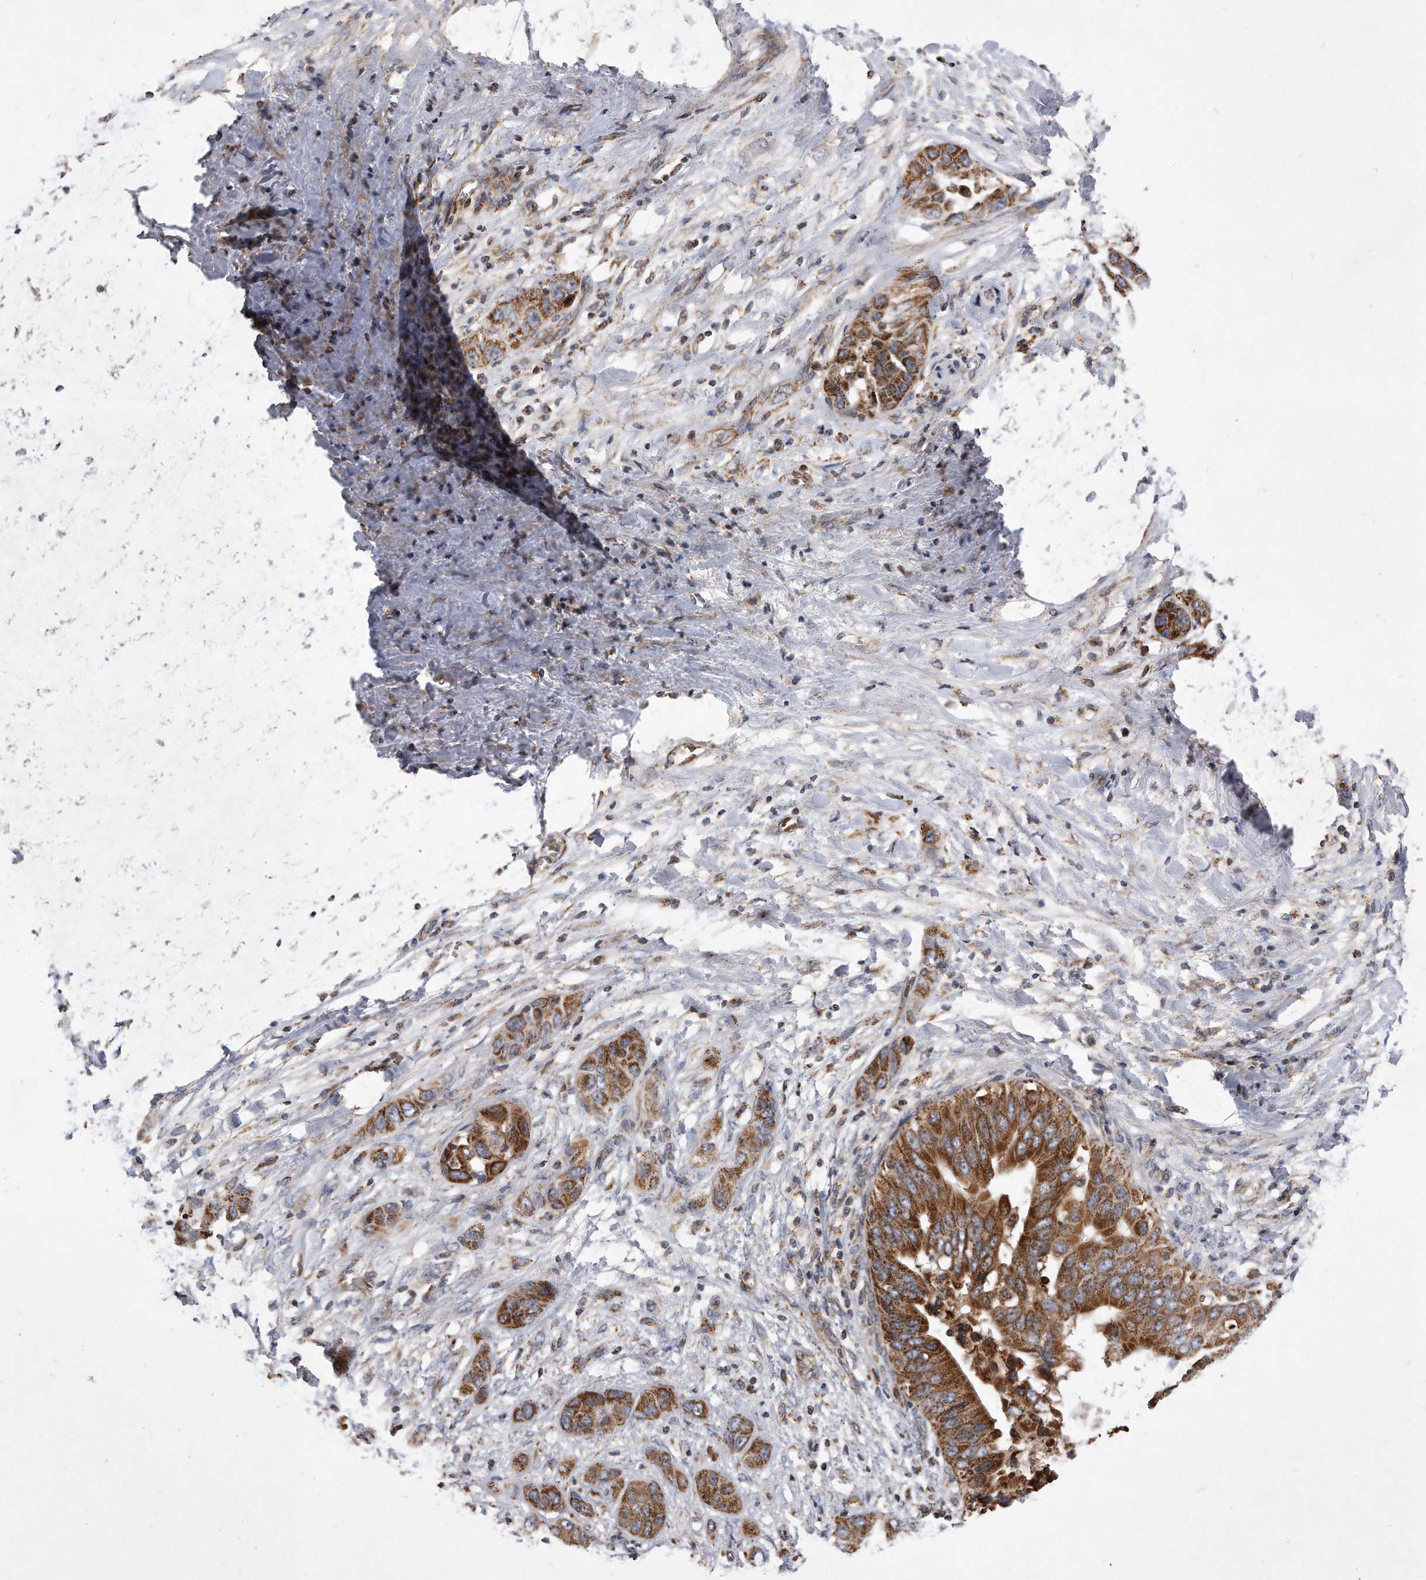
{"staining": {"intensity": "strong", "quantity": ">75%", "location": "cytoplasmic/membranous"}, "tissue": "liver cancer", "cell_type": "Tumor cells", "image_type": "cancer", "snomed": [{"axis": "morphology", "description": "Cholangiocarcinoma"}, {"axis": "topography", "description": "Liver"}], "caption": "A high-resolution photomicrograph shows IHC staining of liver cholangiocarcinoma, which displays strong cytoplasmic/membranous expression in approximately >75% of tumor cells.", "gene": "PPP5C", "patient": {"sex": "female", "age": 52}}